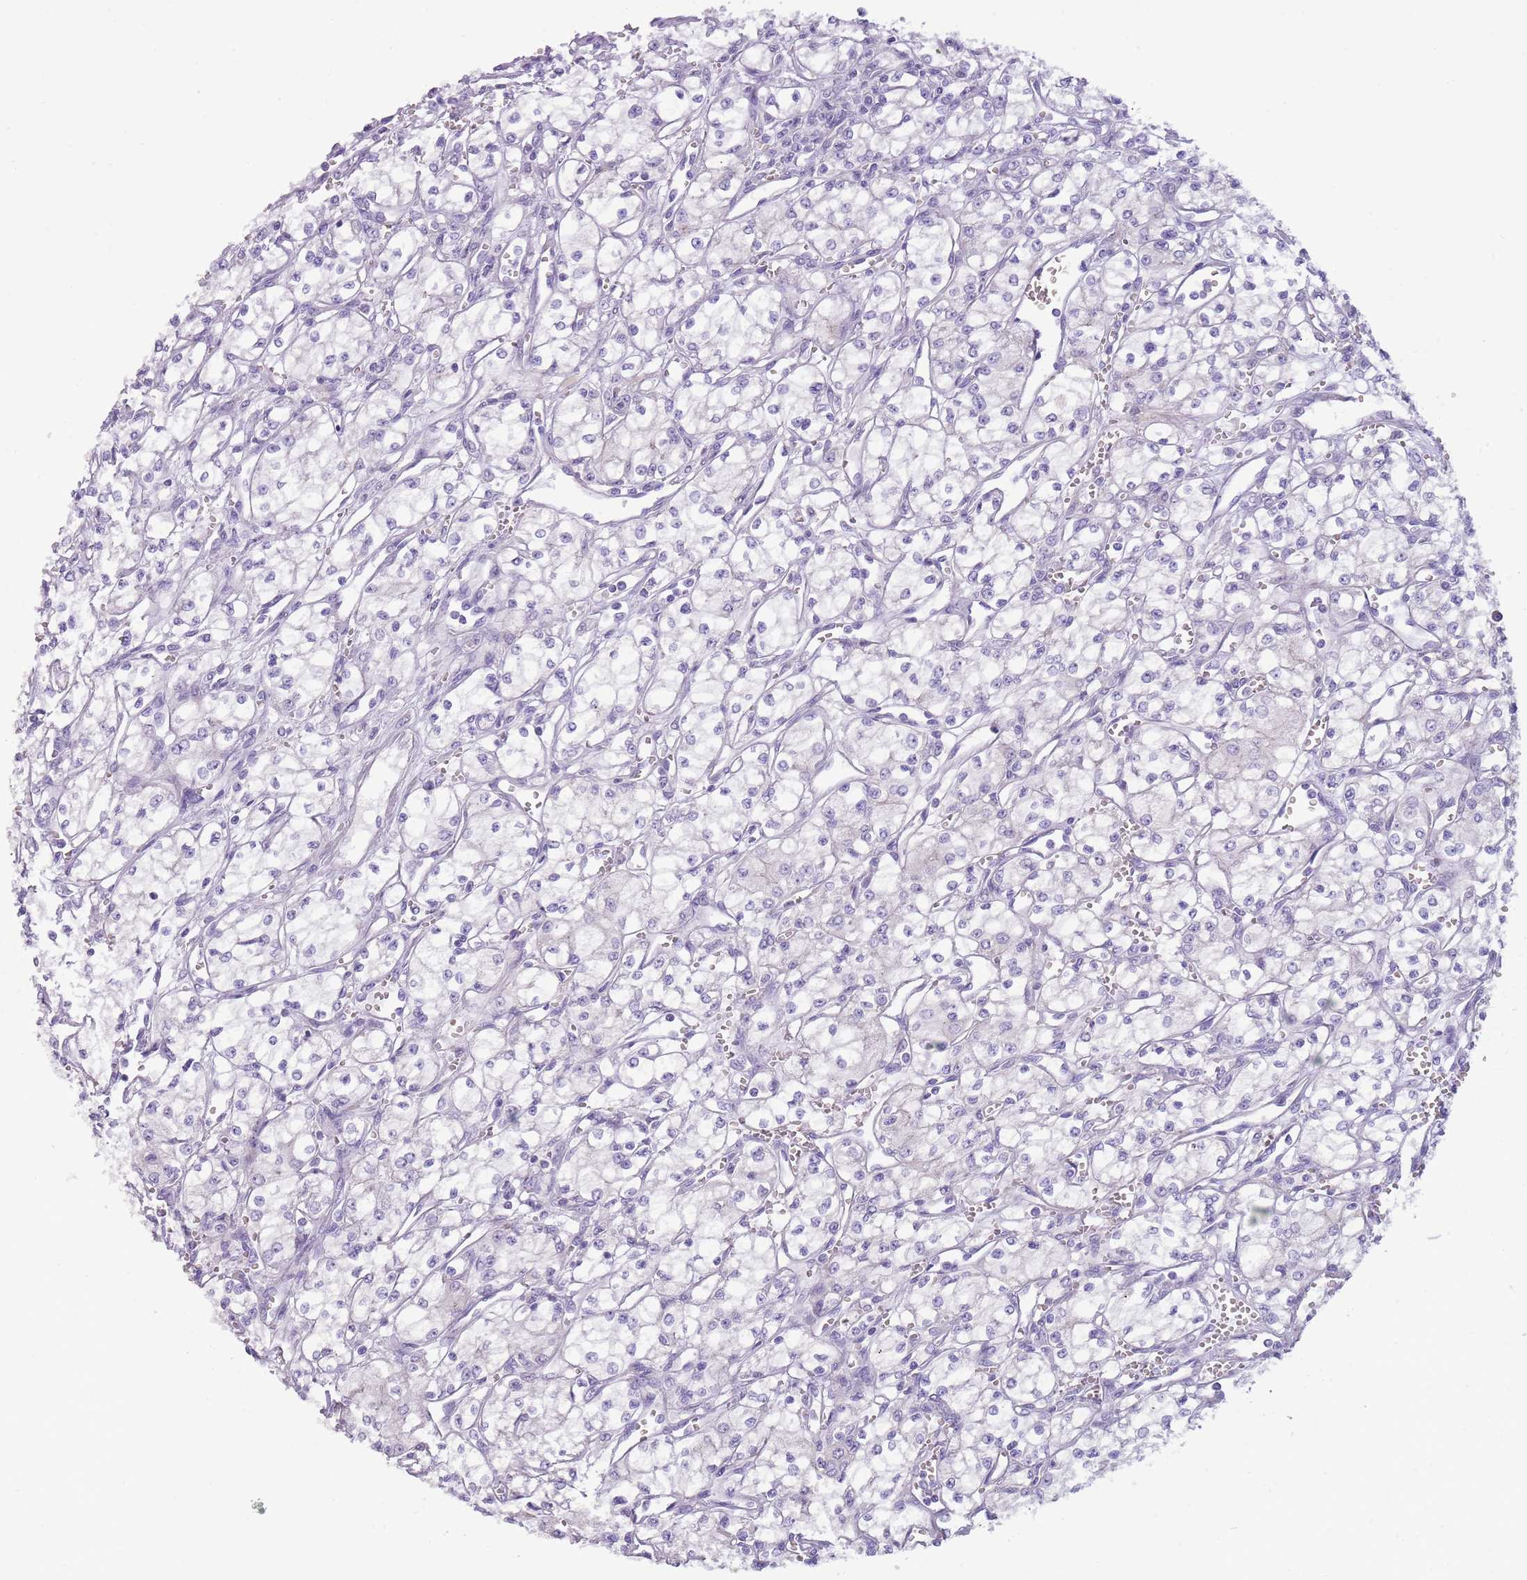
{"staining": {"intensity": "negative", "quantity": "none", "location": "none"}, "tissue": "renal cancer", "cell_type": "Tumor cells", "image_type": "cancer", "snomed": [{"axis": "morphology", "description": "Adenocarcinoma, NOS"}, {"axis": "topography", "description": "Kidney"}], "caption": "Immunohistochemistry (IHC) micrograph of neoplastic tissue: human adenocarcinoma (renal) stained with DAB (3,3'-diaminobenzidine) reveals no significant protein staining in tumor cells. (DAB (3,3'-diaminobenzidine) immunohistochemistry (IHC) visualized using brightfield microscopy, high magnification).", "gene": "NBPF6", "patient": {"sex": "male", "age": 59}}